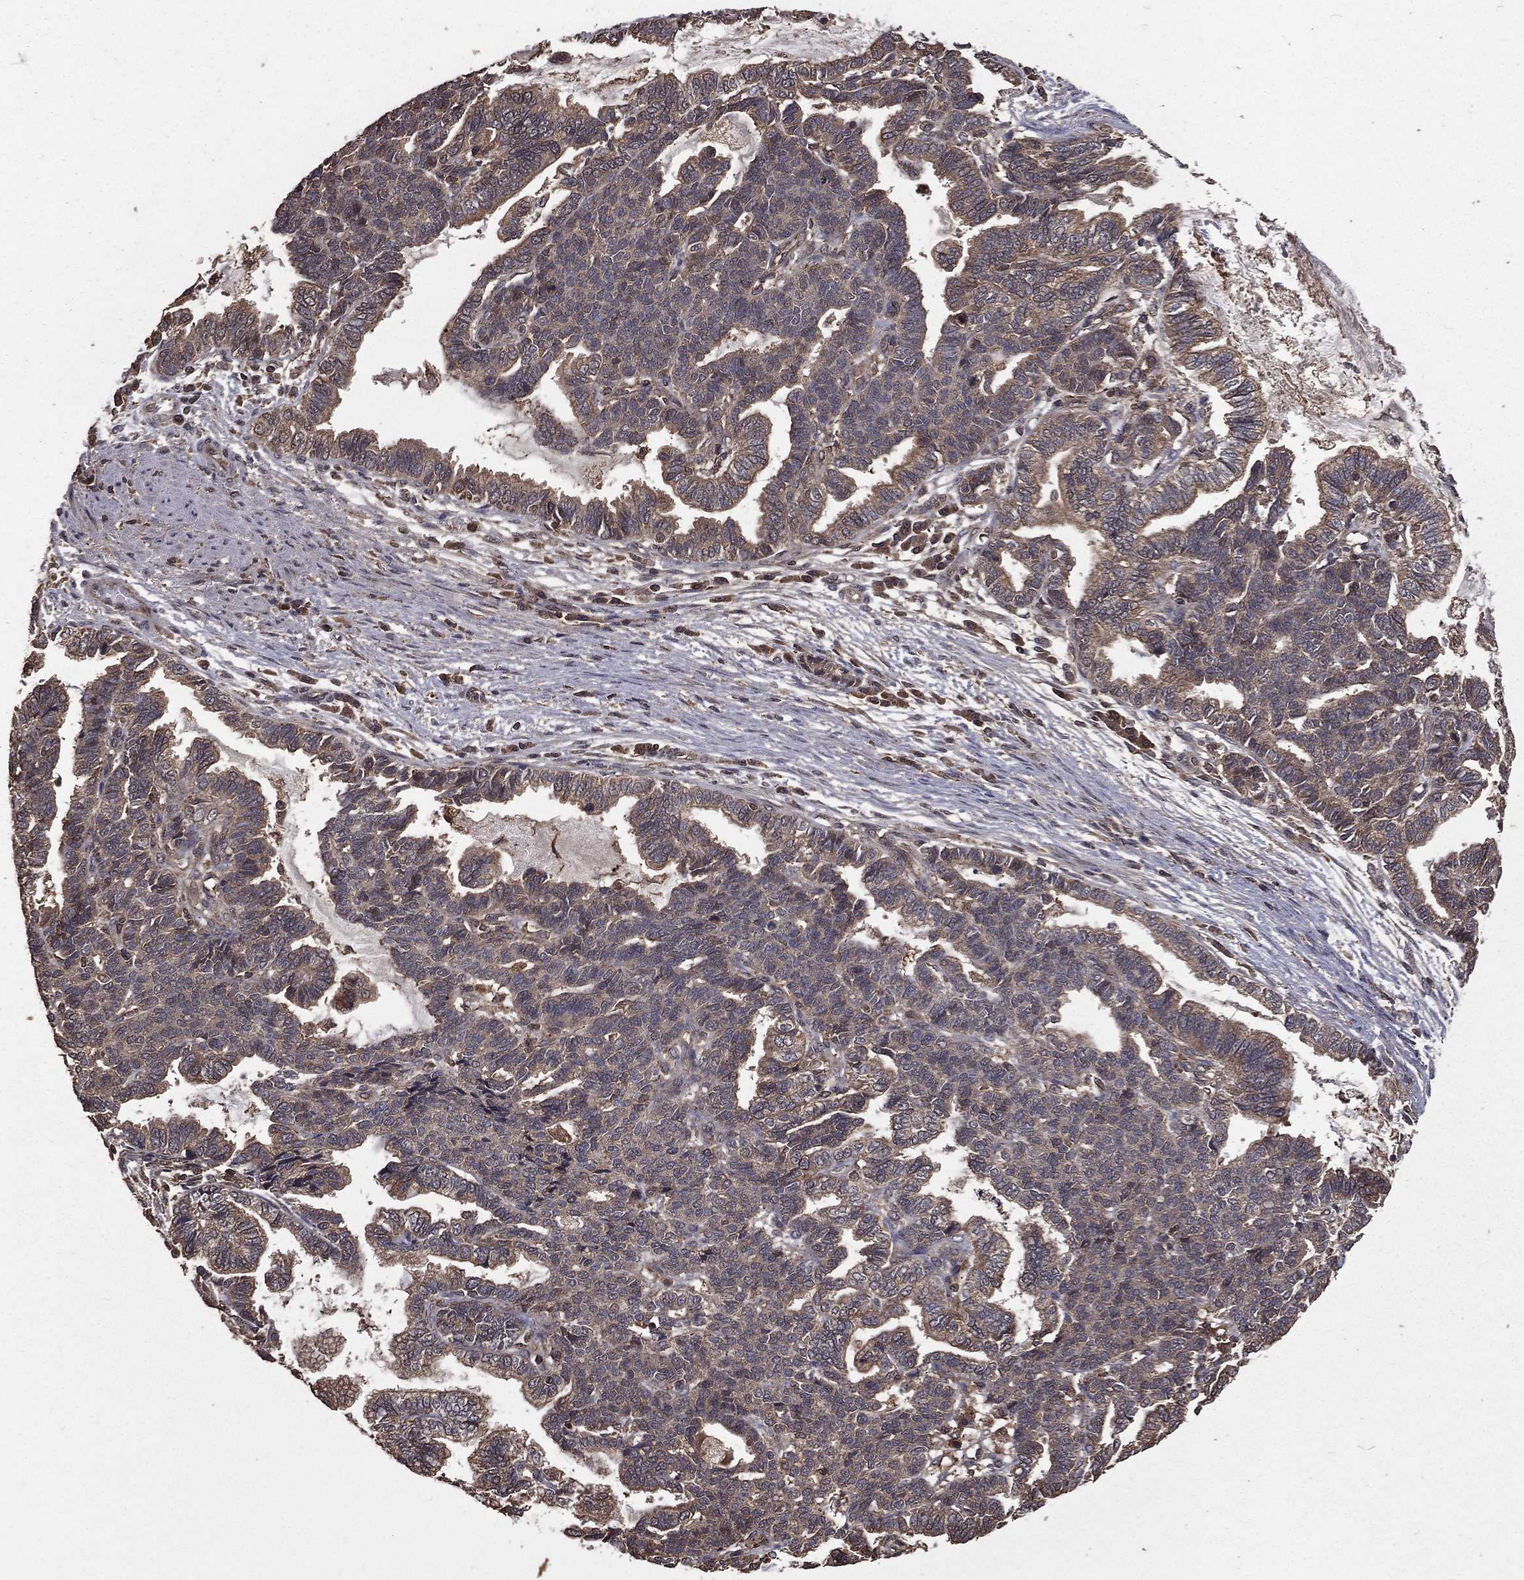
{"staining": {"intensity": "negative", "quantity": "none", "location": "none"}, "tissue": "stomach cancer", "cell_type": "Tumor cells", "image_type": "cancer", "snomed": [{"axis": "morphology", "description": "Adenocarcinoma, NOS"}, {"axis": "topography", "description": "Stomach"}], "caption": "An IHC micrograph of stomach adenocarcinoma is shown. There is no staining in tumor cells of stomach adenocarcinoma.", "gene": "BIRC6", "patient": {"sex": "male", "age": 83}}